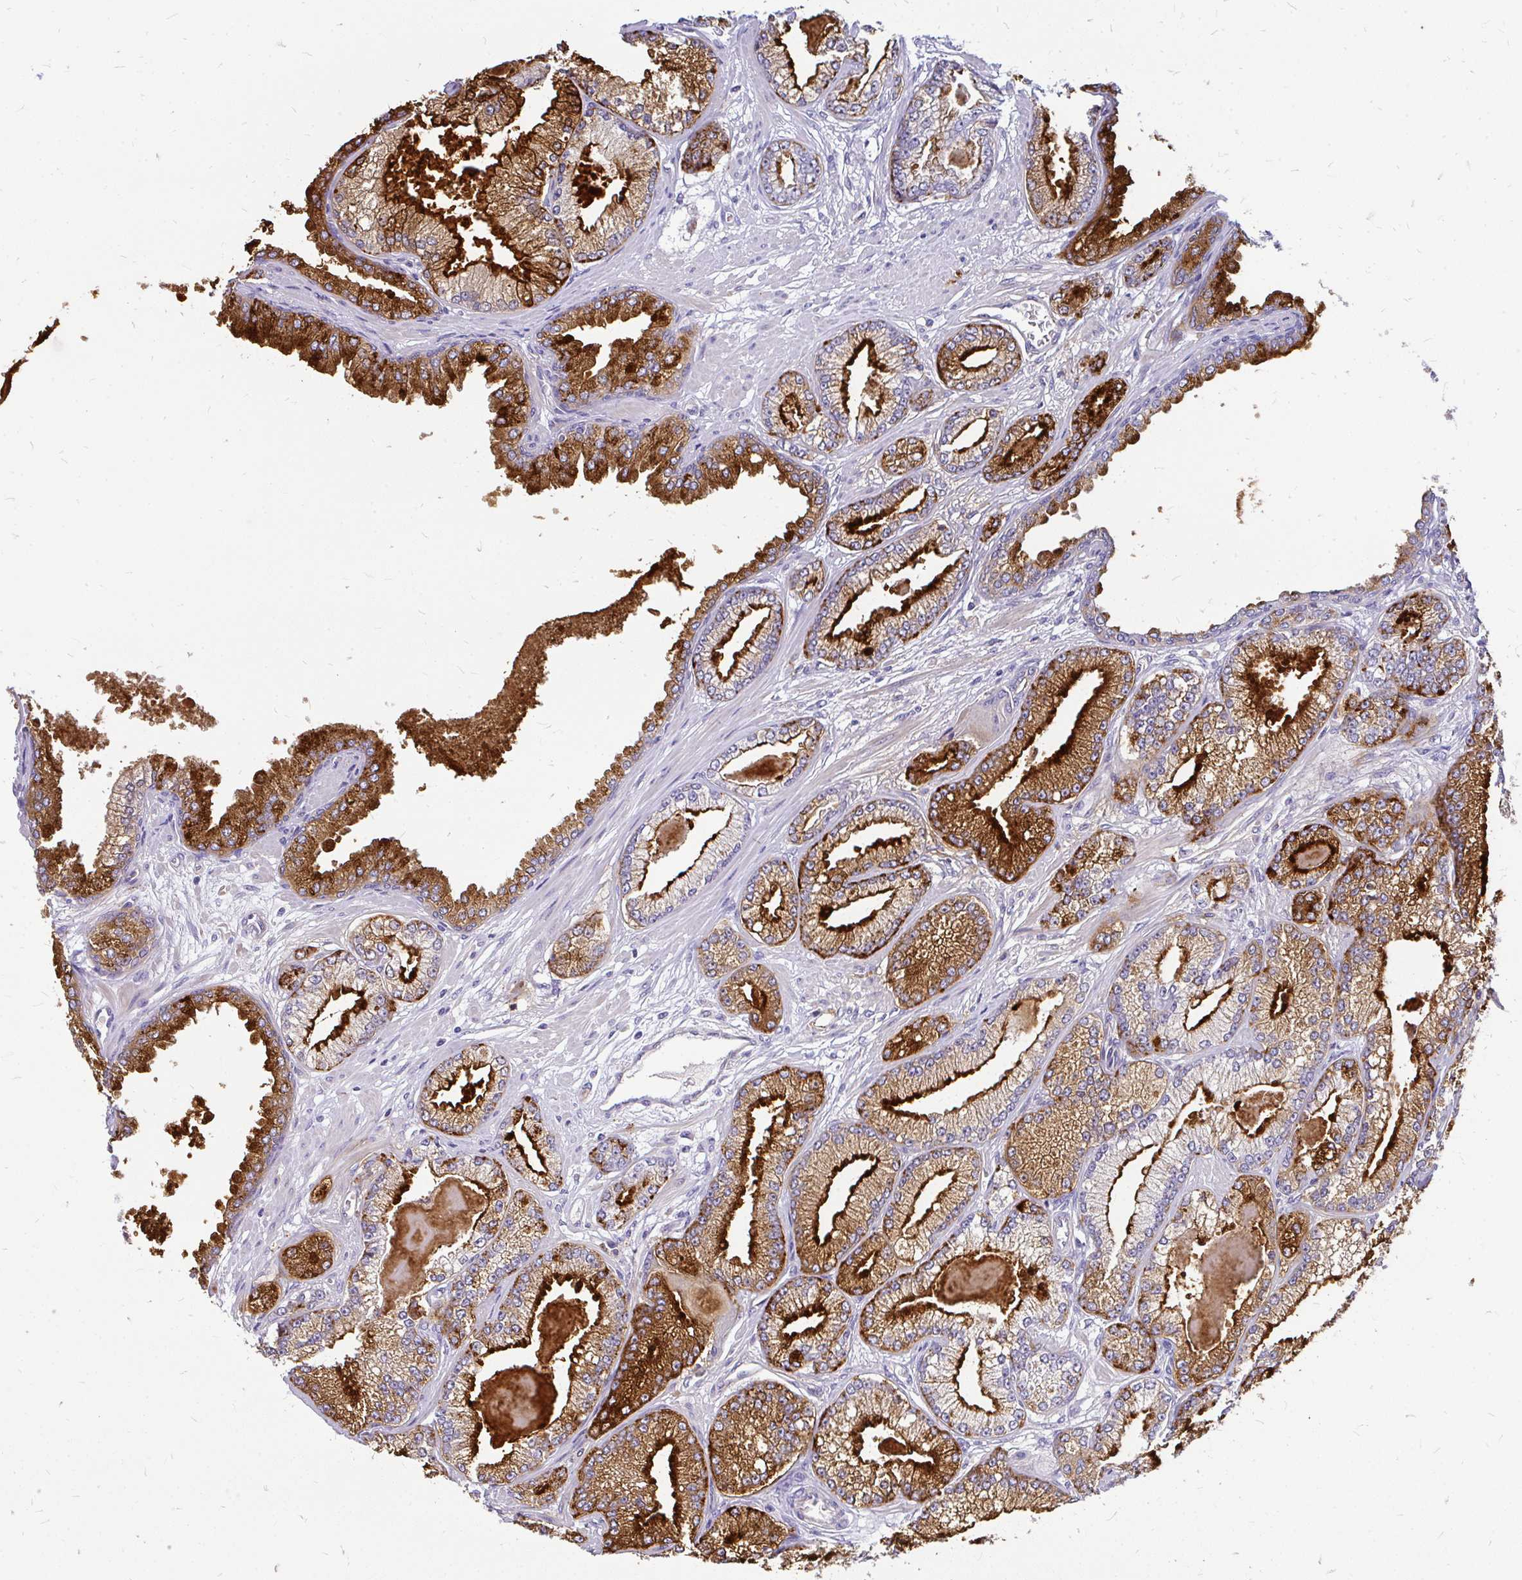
{"staining": {"intensity": "strong", "quantity": "25%-75%", "location": "cytoplasmic/membranous"}, "tissue": "prostate cancer", "cell_type": "Tumor cells", "image_type": "cancer", "snomed": [{"axis": "morphology", "description": "Adenocarcinoma, Low grade"}, {"axis": "topography", "description": "Prostate"}], "caption": "Low-grade adenocarcinoma (prostate) stained for a protein reveals strong cytoplasmic/membranous positivity in tumor cells.", "gene": "FAM83C", "patient": {"sex": "male", "age": 64}}